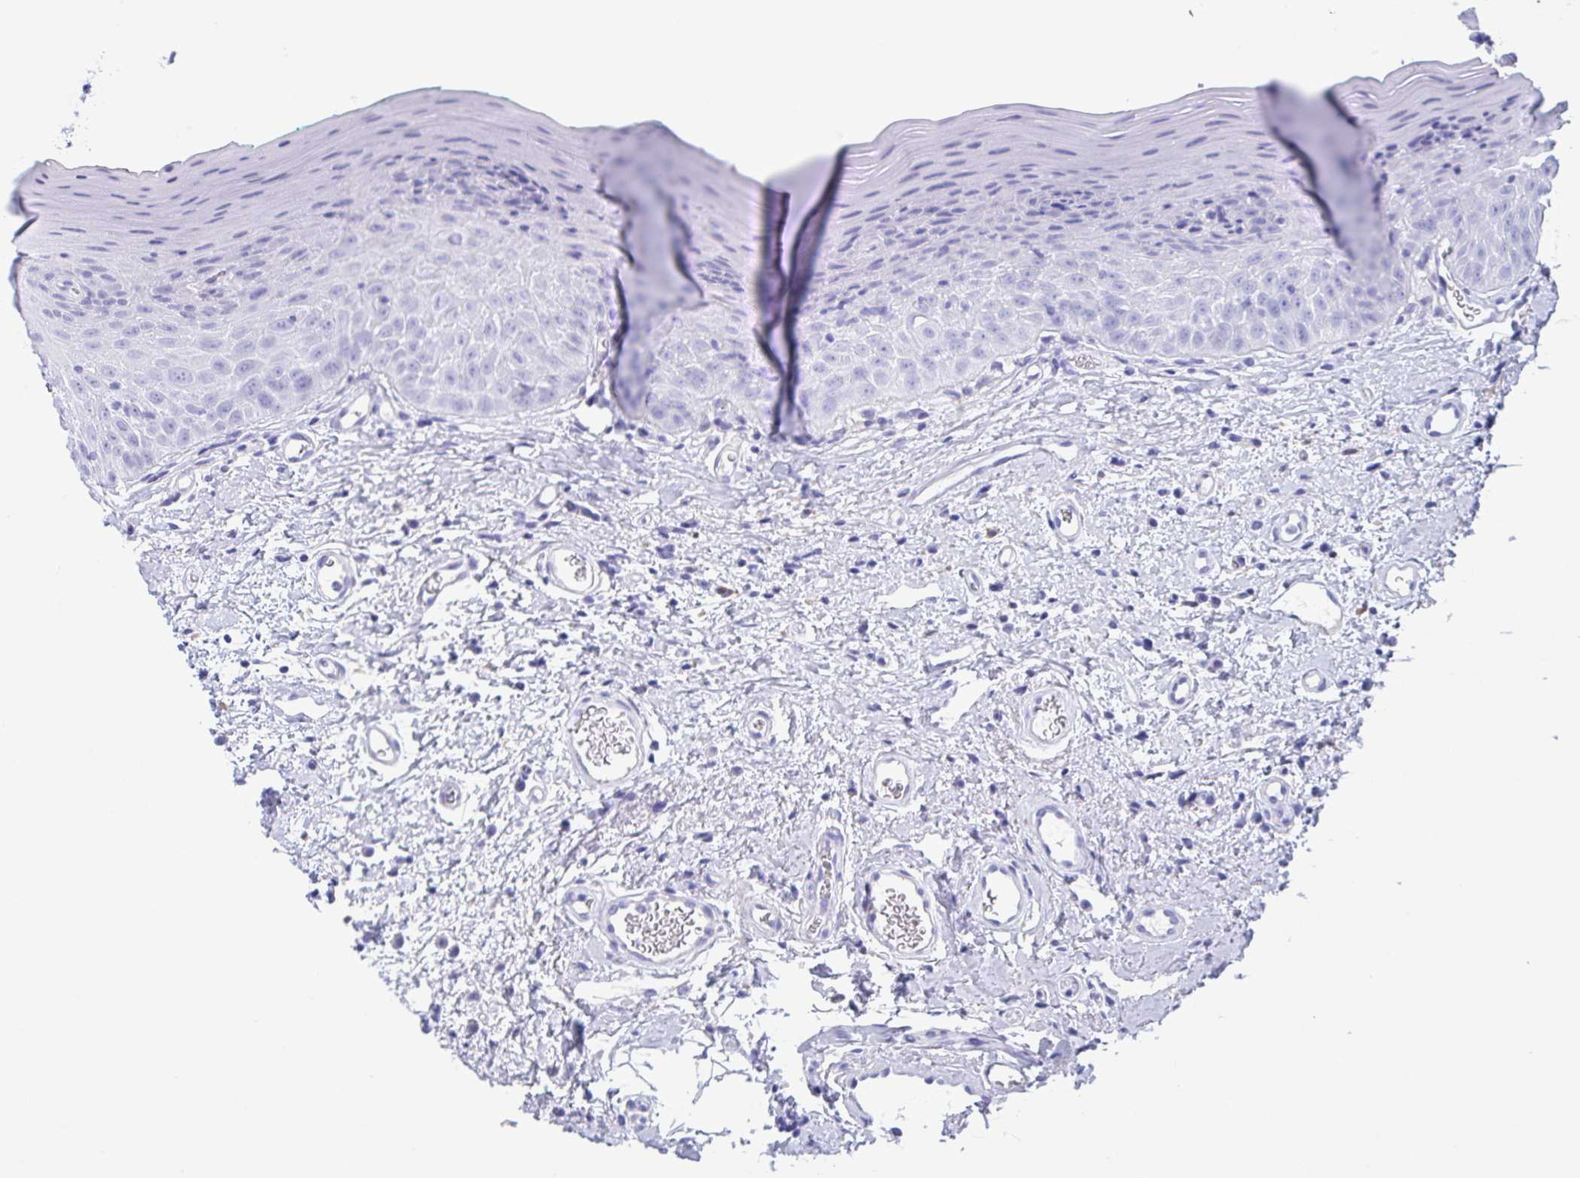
{"staining": {"intensity": "negative", "quantity": "none", "location": "none"}, "tissue": "oral mucosa", "cell_type": "Squamous epithelial cells", "image_type": "normal", "snomed": [{"axis": "morphology", "description": "Normal tissue, NOS"}, {"axis": "topography", "description": "Oral tissue"}, {"axis": "topography", "description": "Tounge, NOS"}], "caption": "Oral mucosa stained for a protein using immunohistochemistry (IHC) shows no expression squamous epithelial cells.", "gene": "ZNF850", "patient": {"sex": "male", "age": 83}}